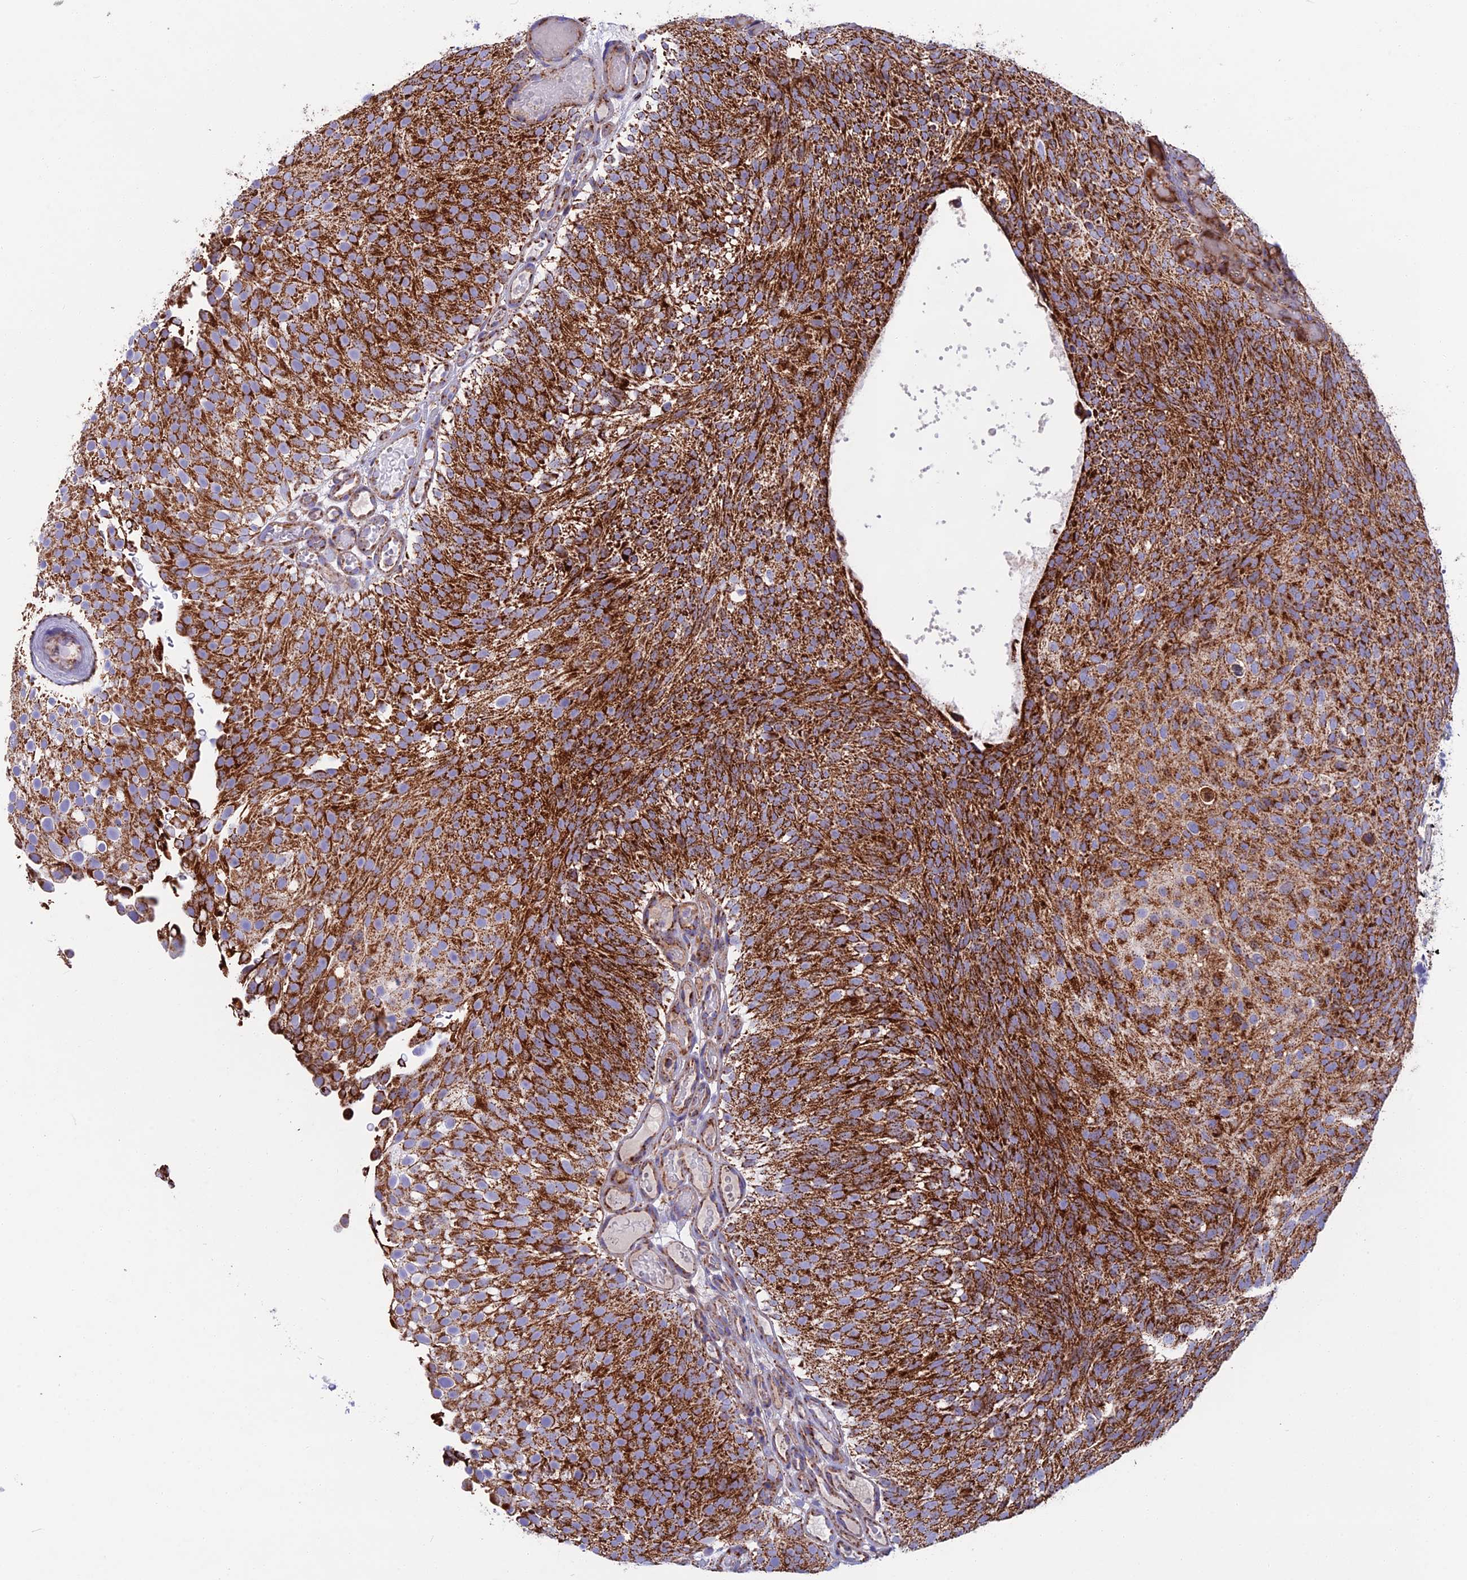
{"staining": {"intensity": "strong", "quantity": ">75%", "location": "cytoplasmic/membranous"}, "tissue": "urothelial cancer", "cell_type": "Tumor cells", "image_type": "cancer", "snomed": [{"axis": "morphology", "description": "Urothelial carcinoma, Low grade"}, {"axis": "topography", "description": "Urinary bladder"}], "caption": "Strong cytoplasmic/membranous expression is seen in about >75% of tumor cells in urothelial cancer.", "gene": "CS", "patient": {"sex": "male", "age": 78}}